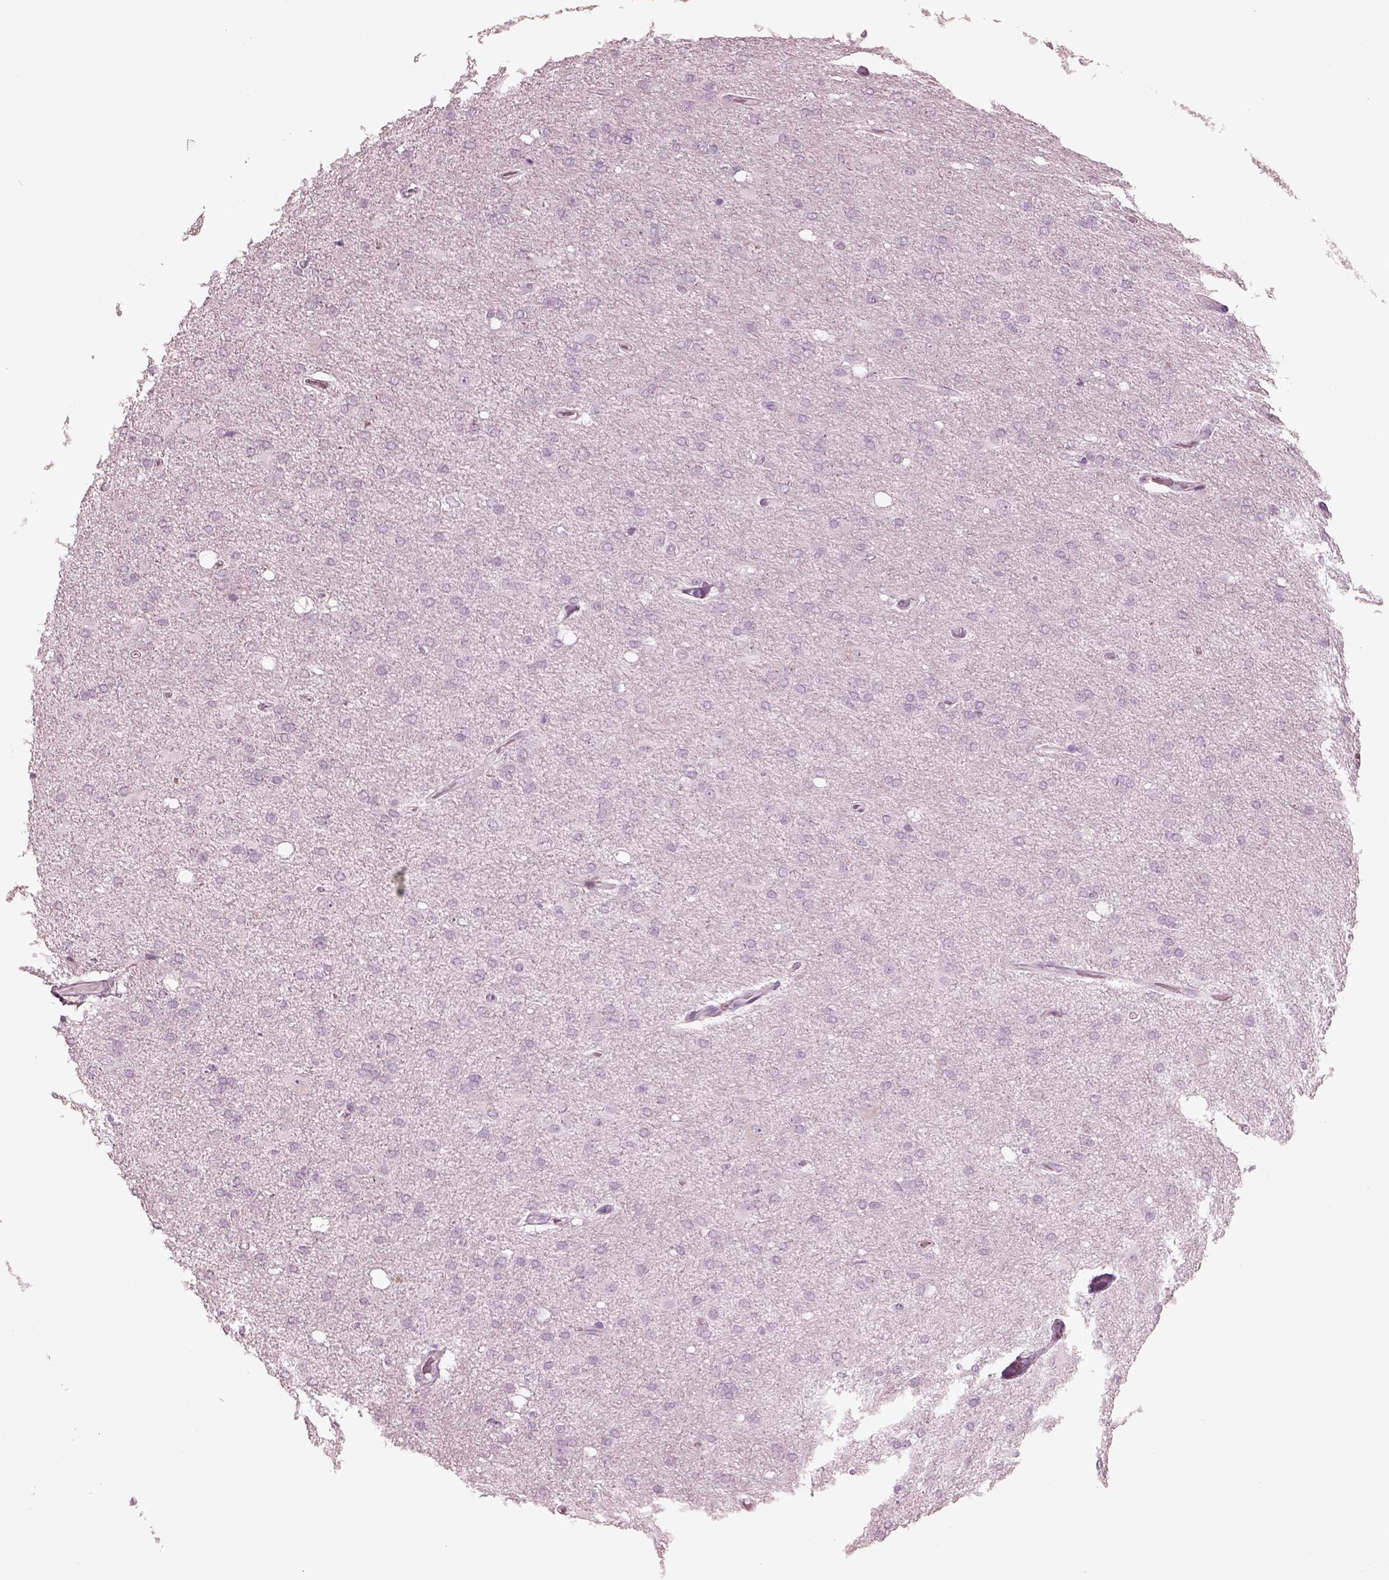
{"staining": {"intensity": "negative", "quantity": "none", "location": "none"}, "tissue": "glioma", "cell_type": "Tumor cells", "image_type": "cancer", "snomed": [{"axis": "morphology", "description": "Glioma, malignant, High grade"}, {"axis": "topography", "description": "Cerebral cortex"}], "caption": "Malignant high-grade glioma stained for a protein using immunohistochemistry displays no expression tumor cells.", "gene": "C2orf81", "patient": {"sex": "male", "age": 70}}